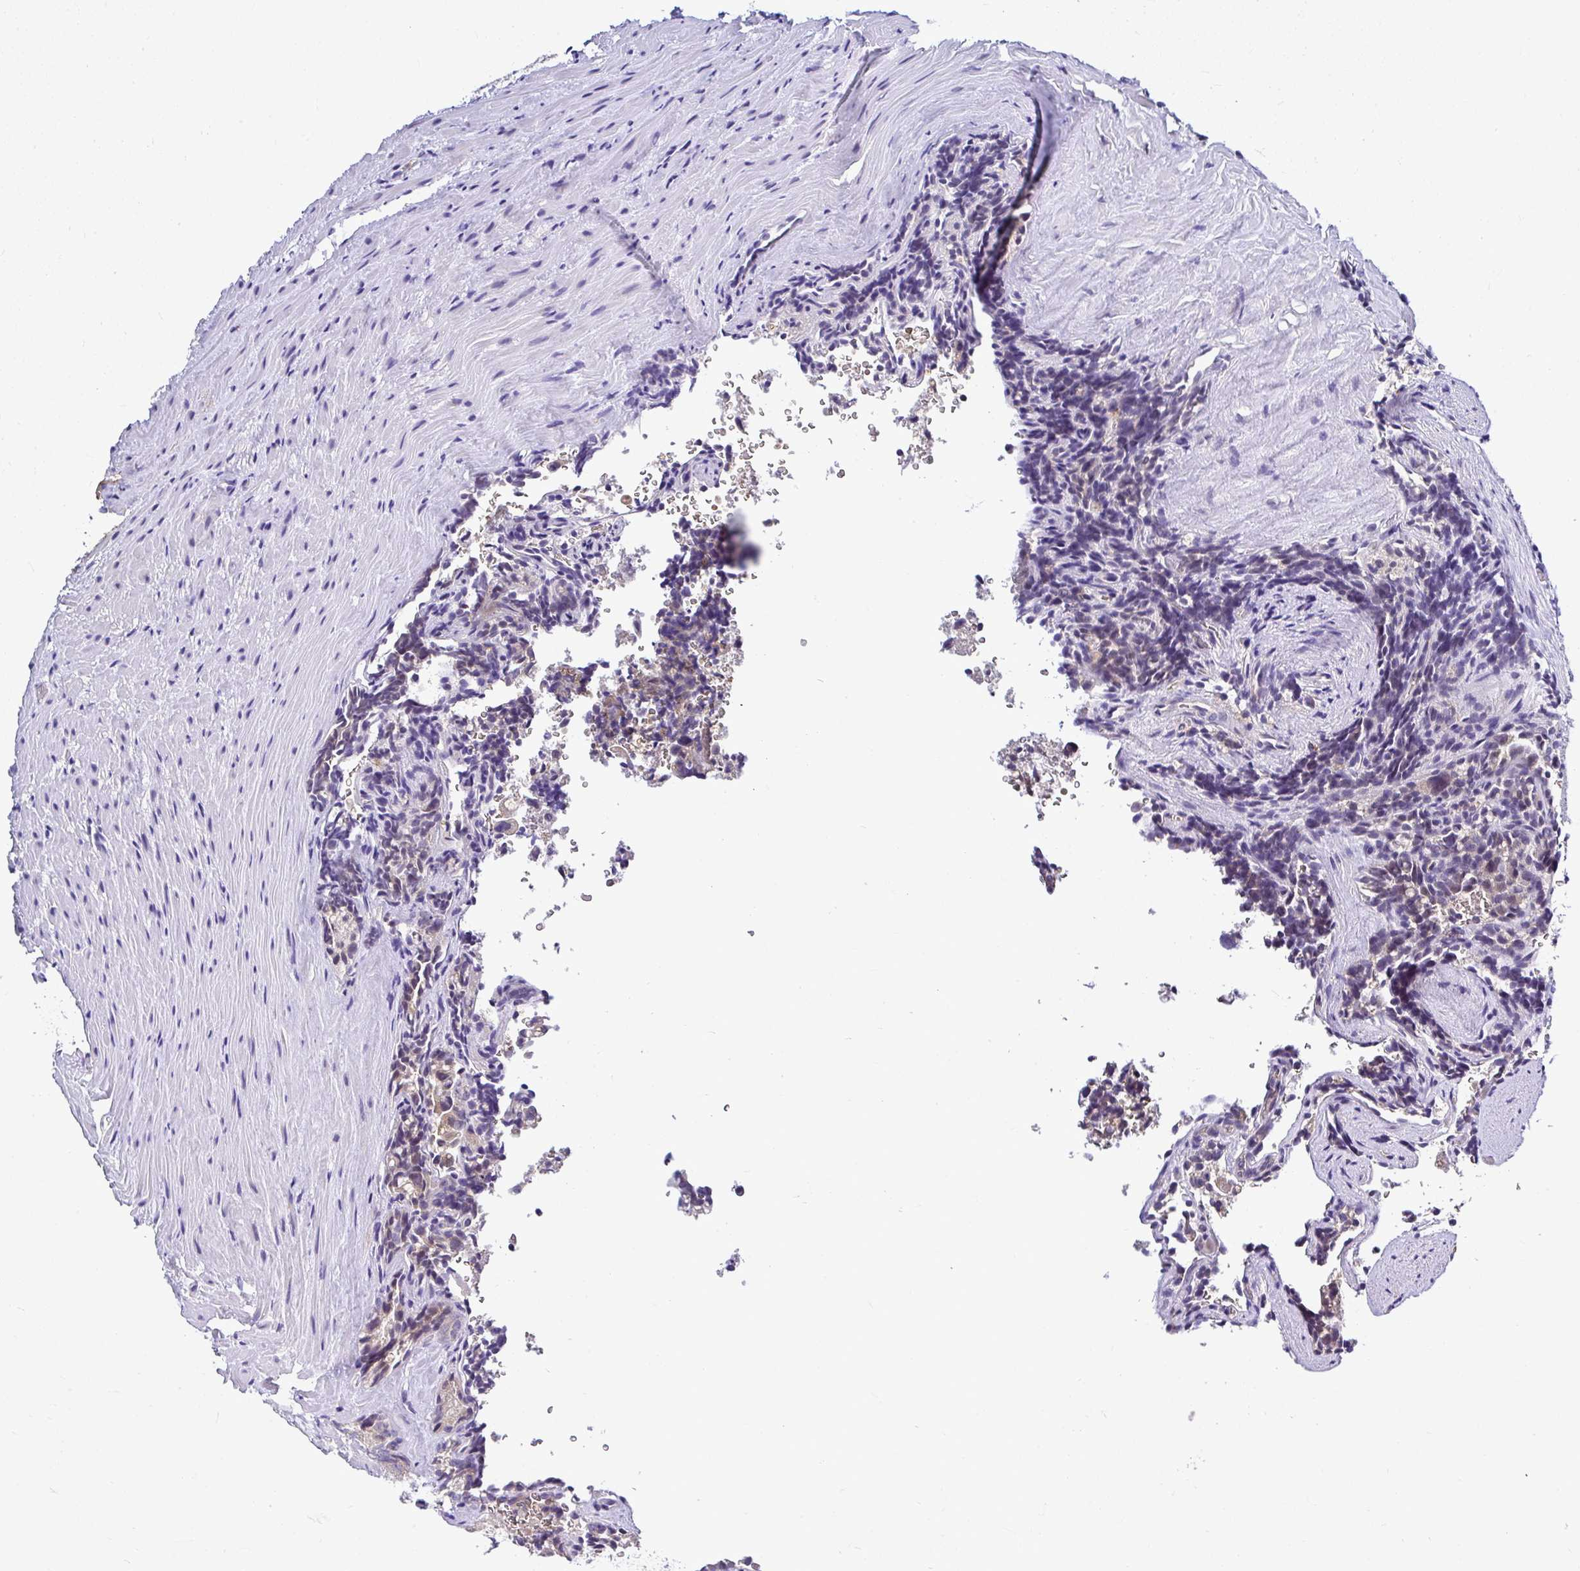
{"staining": {"intensity": "weak", "quantity": "<25%", "location": "cytoplasmic/membranous"}, "tissue": "seminal vesicle", "cell_type": "Glandular cells", "image_type": "normal", "snomed": [{"axis": "morphology", "description": "Normal tissue, NOS"}, {"axis": "topography", "description": "Seminal veicle"}], "caption": "This is a image of immunohistochemistry (IHC) staining of normal seminal vesicle, which shows no expression in glandular cells. (IHC, brightfield microscopy, high magnification).", "gene": "DEPDC5", "patient": {"sex": "male", "age": 47}}